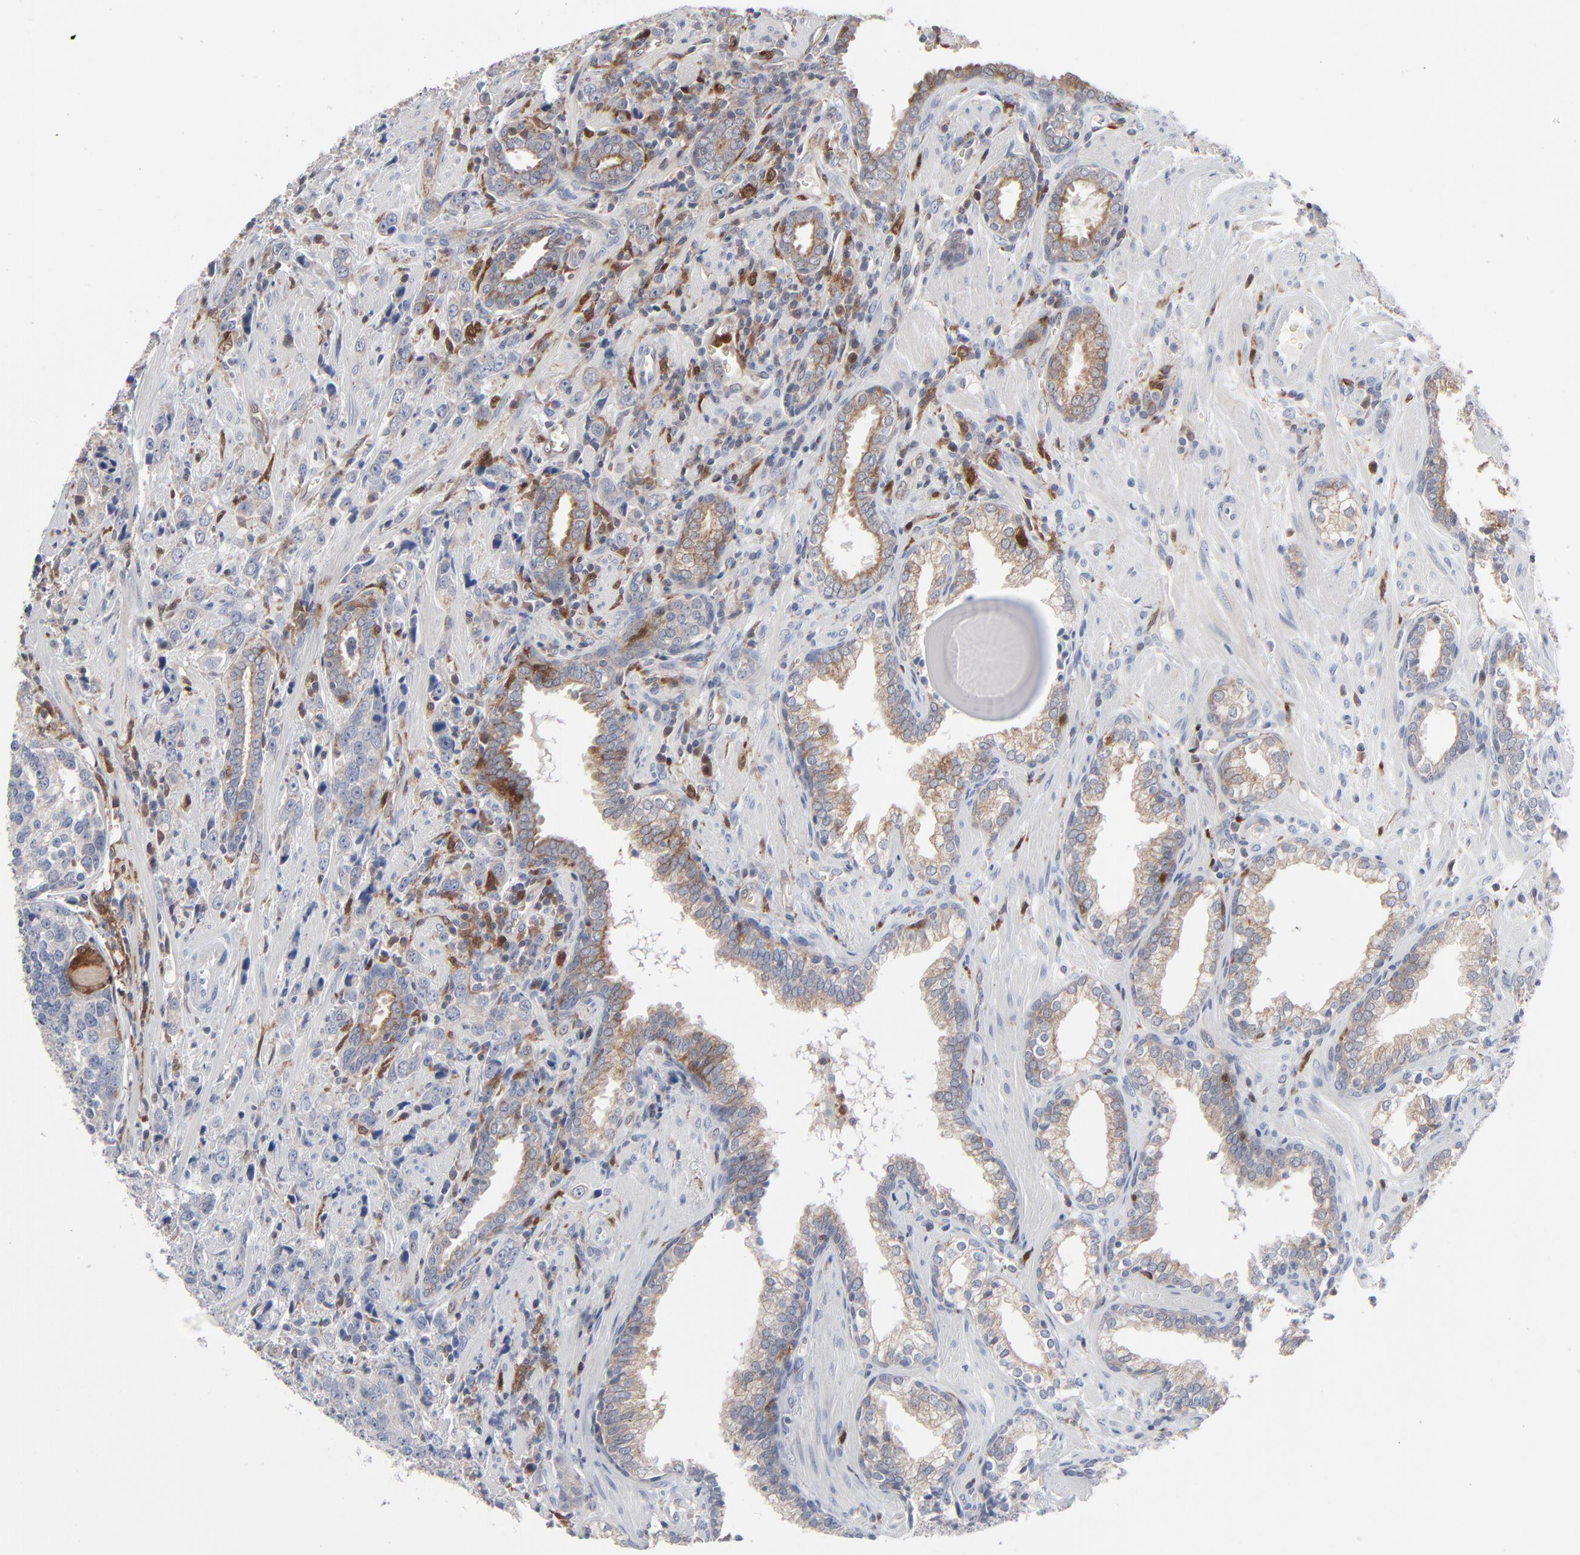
{"staining": {"intensity": "weak", "quantity": "25%-75%", "location": "cytoplasmic/membranous"}, "tissue": "prostate cancer", "cell_type": "Tumor cells", "image_type": "cancer", "snomed": [{"axis": "morphology", "description": "Adenocarcinoma, High grade"}, {"axis": "topography", "description": "Prostate"}], "caption": "Protein staining of prostate adenocarcinoma (high-grade) tissue exhibits weak cytoplasmic/membranous staining in approximately 25%-75% of tumor cells.", "gene": "BID", "patient": {"sex": "male", "age": 71}}